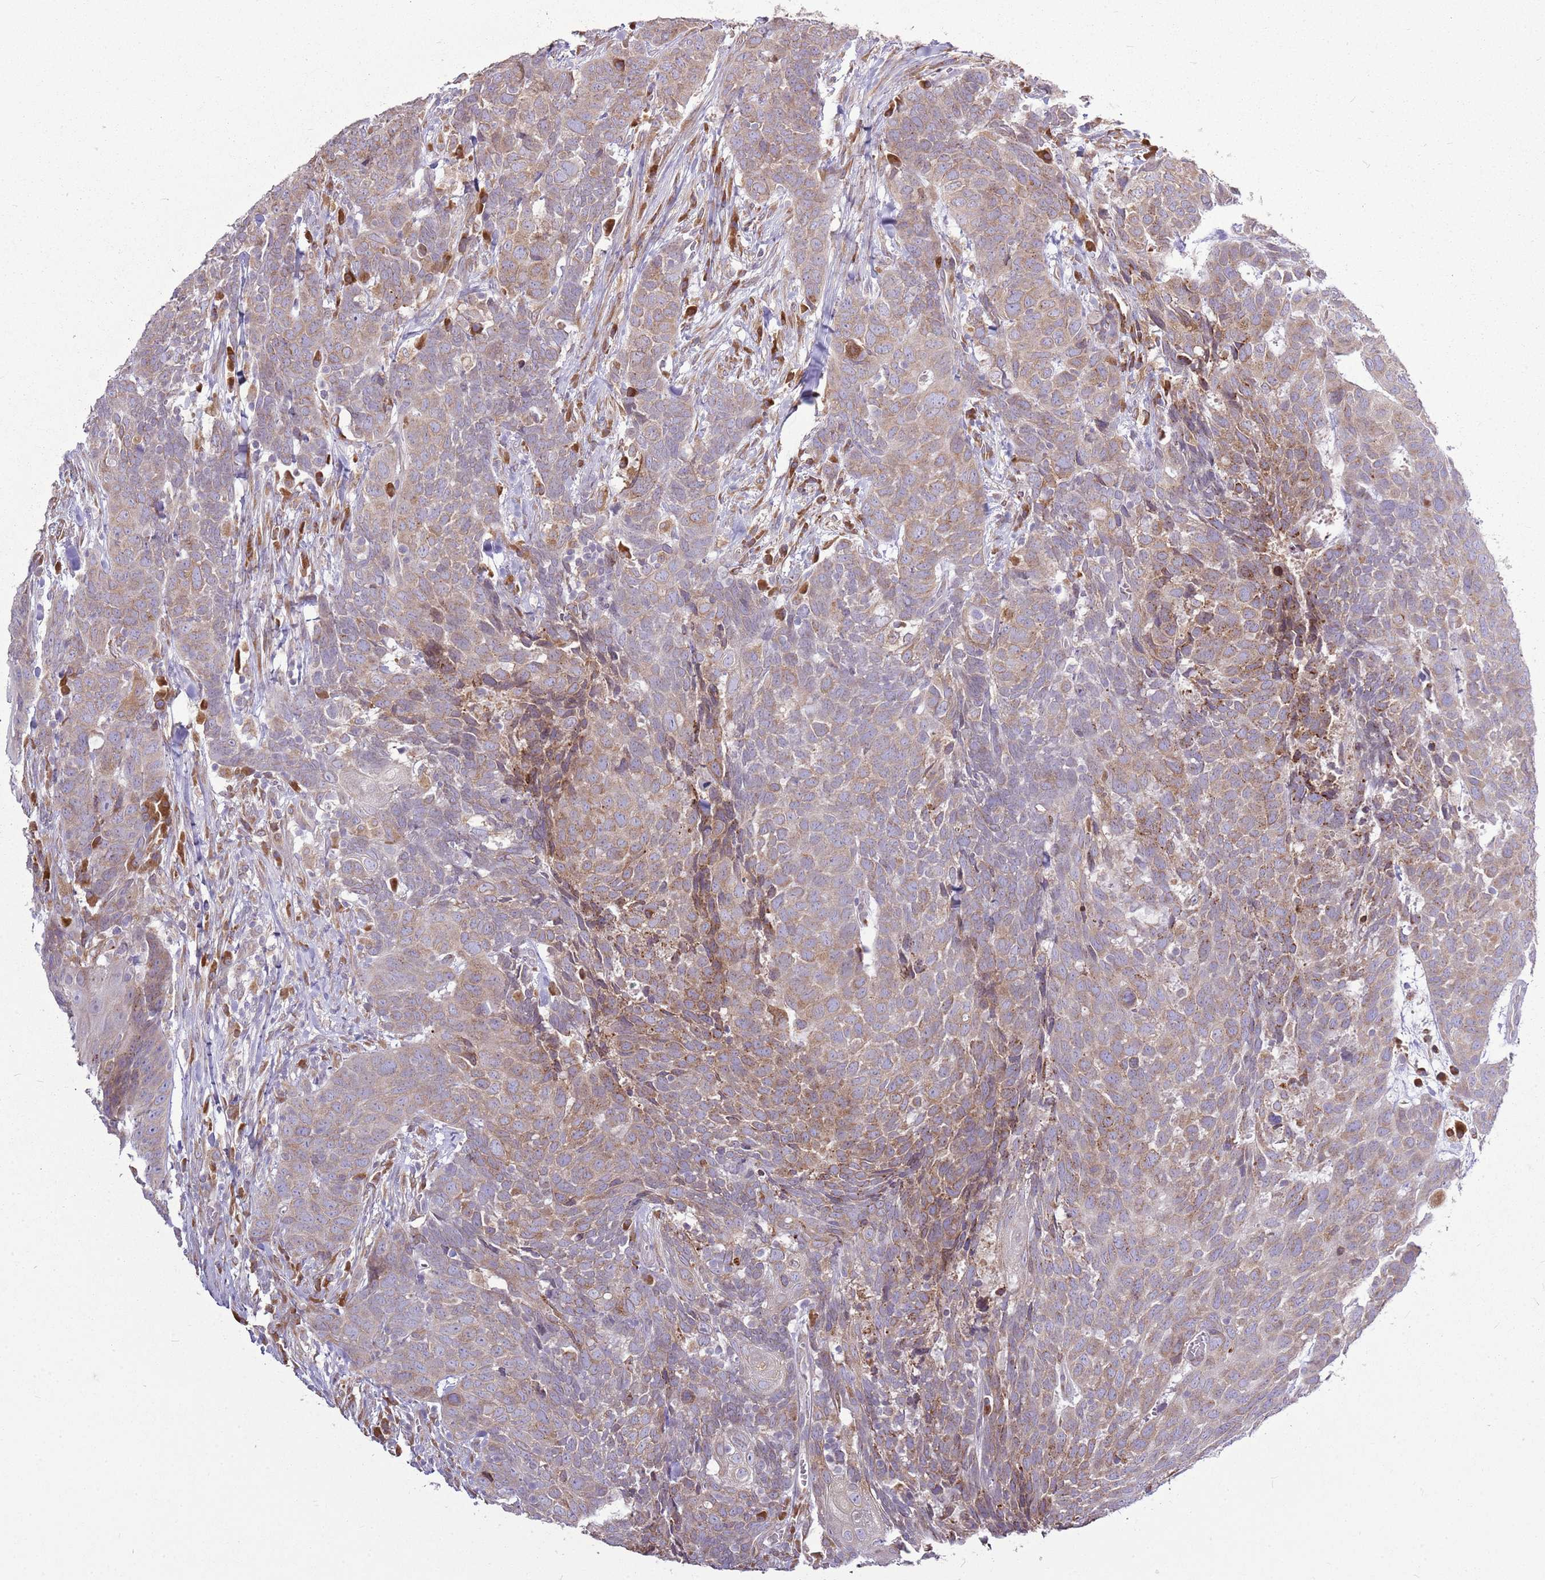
{"staining": {"intensity": "weak", "quantity": ">75%", "location": "cytoplasmic/membranous"}, "tissue": "head and neck cancer", "cell_type": "Tumor cells", "image_type": "cancer", "snomed": [{"axis": "morphology", "description": "Squamous cell carcinoma, NOS"}, {"axis": "topography", "description": "Head-Neck"}], "caption": "Immunohistochemistry (DAB (3,3'-diaminobenzidine)) staining of human head and neck cancer demonstrates weak cytoplasmic/membranous protein expression in approximately >75% of tumor cells.", "gene": "TMED10", "patient": {"sex": "male", "age": 66}}